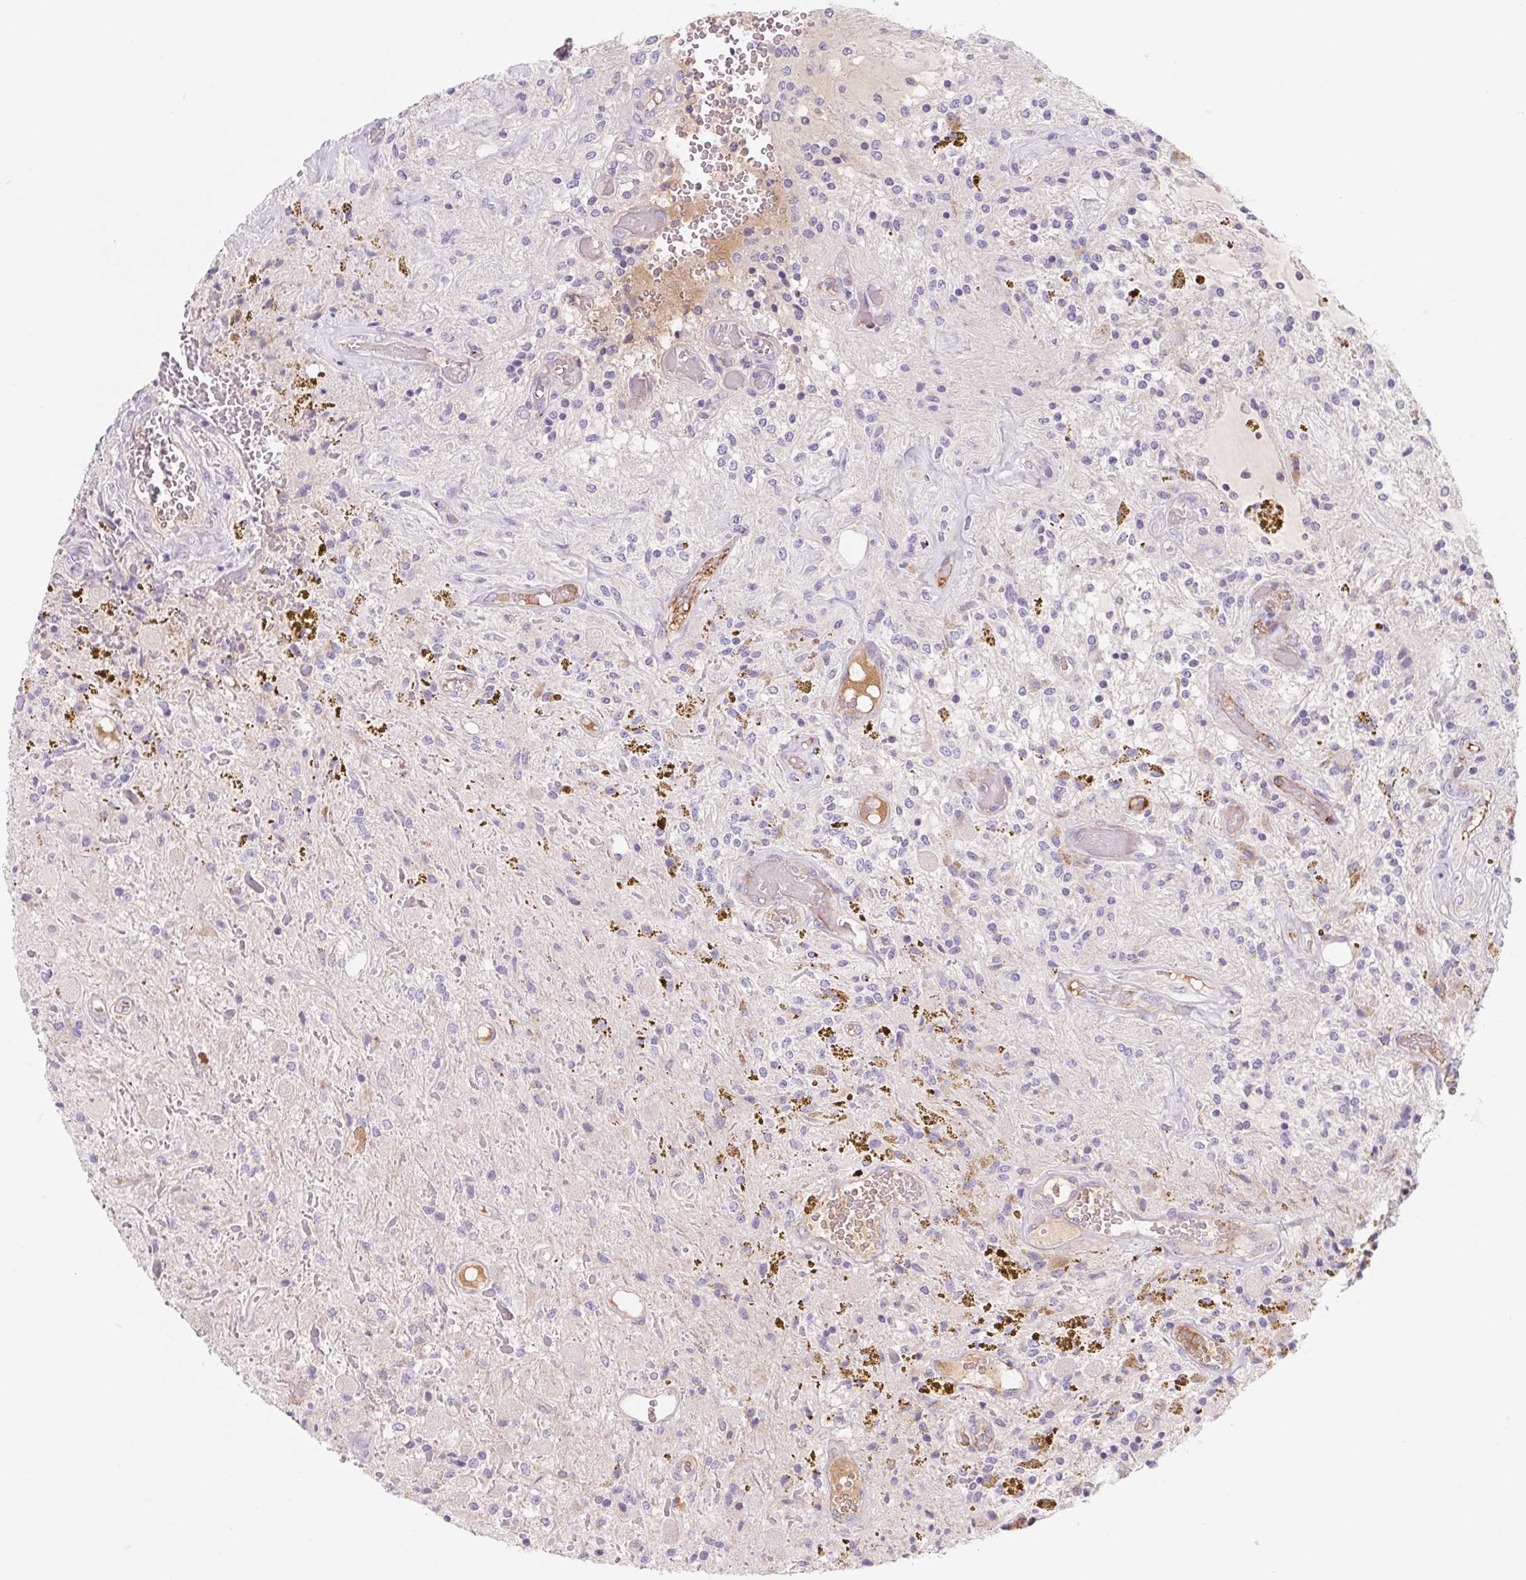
{"staining": {"intensity": "negative", "quantity": "none", "location": "none"}, "tissue": "glioma", "cell_type": "Tumor cells", "image_type": "cancer", "snomed": [{"axis": "morphology", "description": "Glioma, malignant, Low grade"}, {"axis": "topography", "description": "Cerebellum"}], "caption": "An IHC histopathology image of malignant glioma (low-grade) is shown. There is no staining in tumor cells of malignant glioma (low-grade).", "gene": "LPA", "patient": {"sex": "female", "age": 14}}